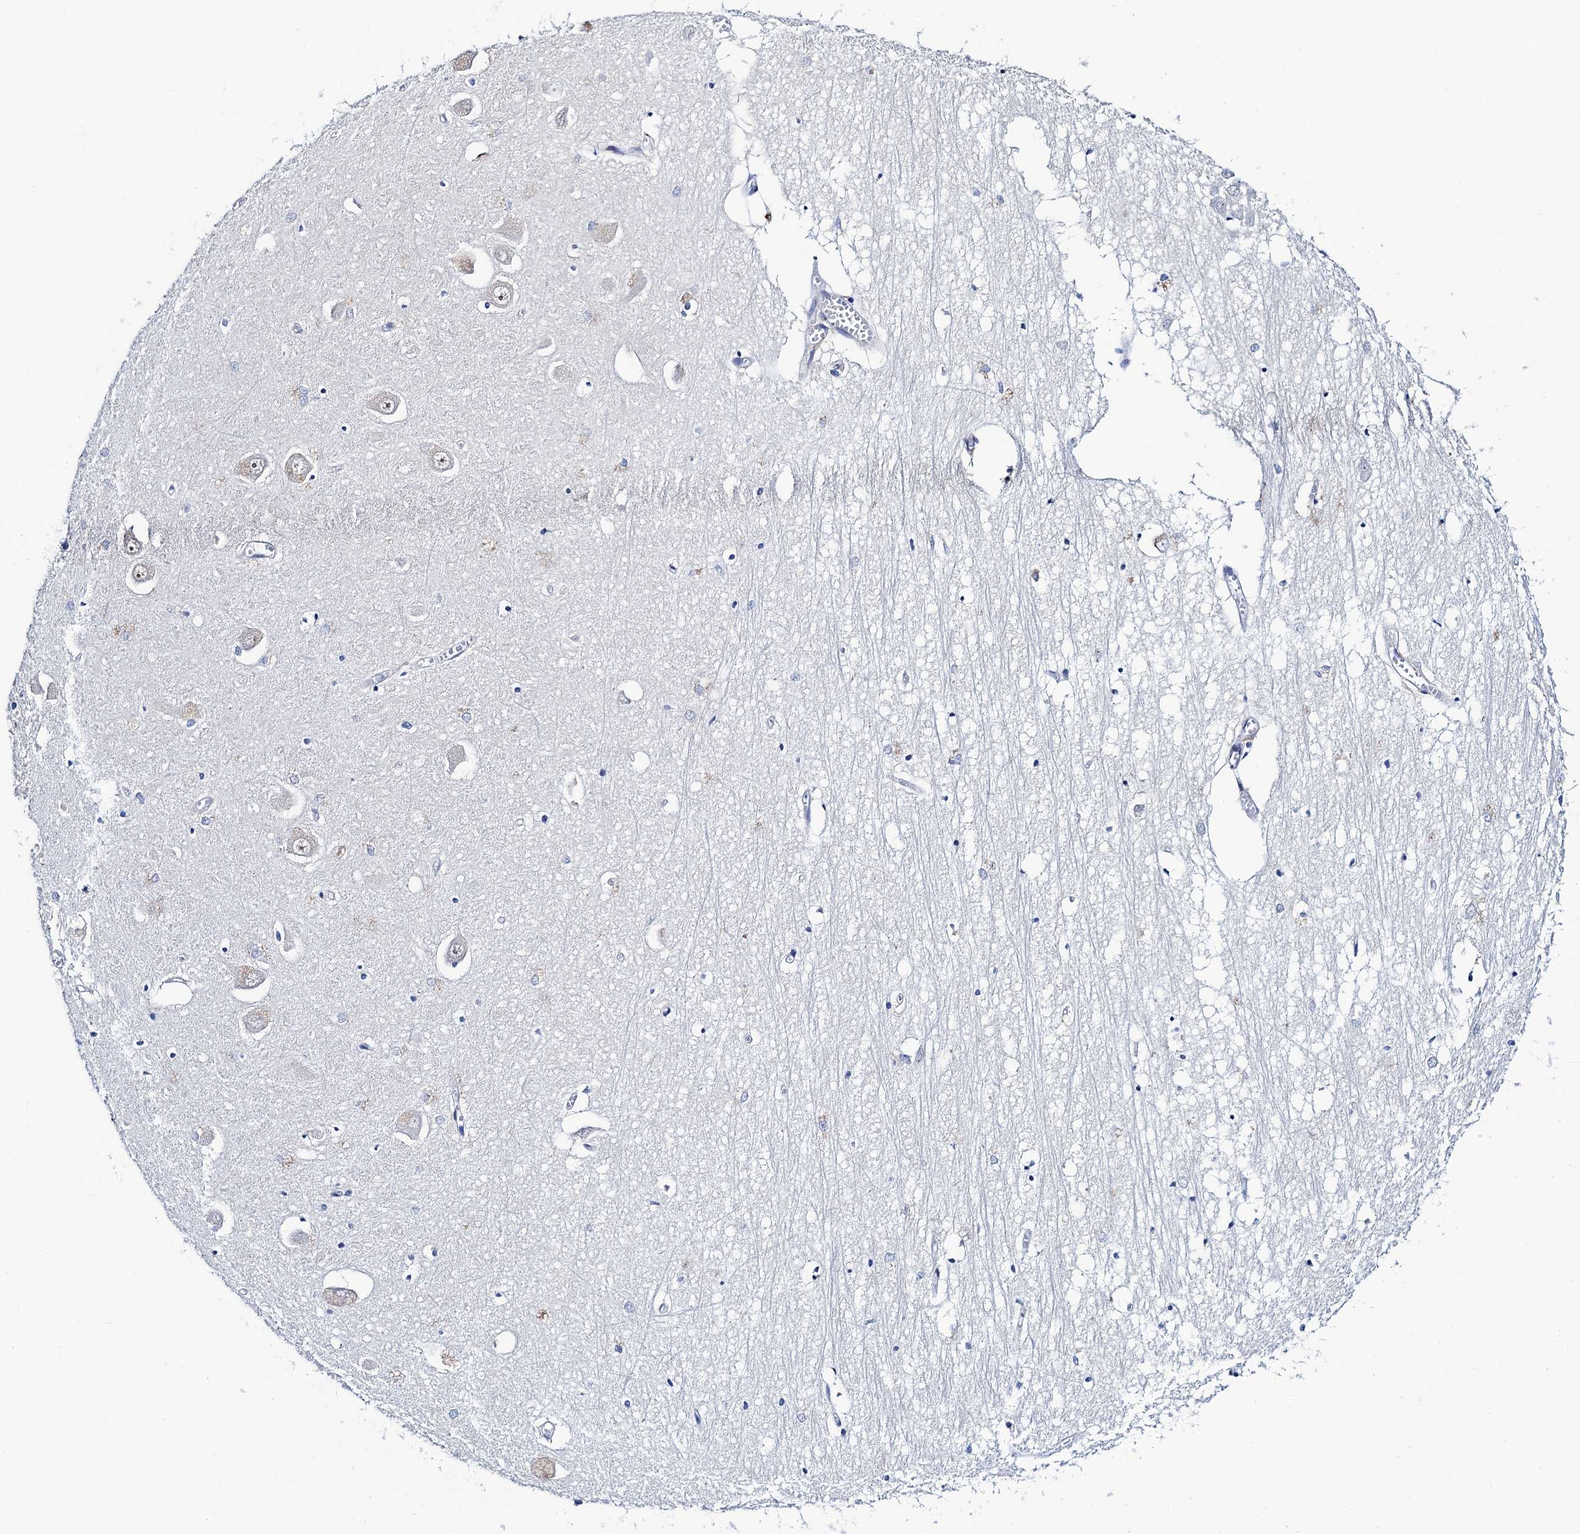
{"staining": {"intensity": "negative", "quantity": "none", "location": "none"}, "tissue": "hippocampus", "cell_type": "Glial cells", "image_type": "normal", "snomed": [{"axis": "morphology", "description": "Normal tissue, NOS"}, {"axis": "topography", "description": "Hippocampus"}], "caption": "An image of hippocampus stained for a protein shows no brown staining in glial cells.", "gene": "SLC7A10", "patient": {"sex": "male", "age": 70}}